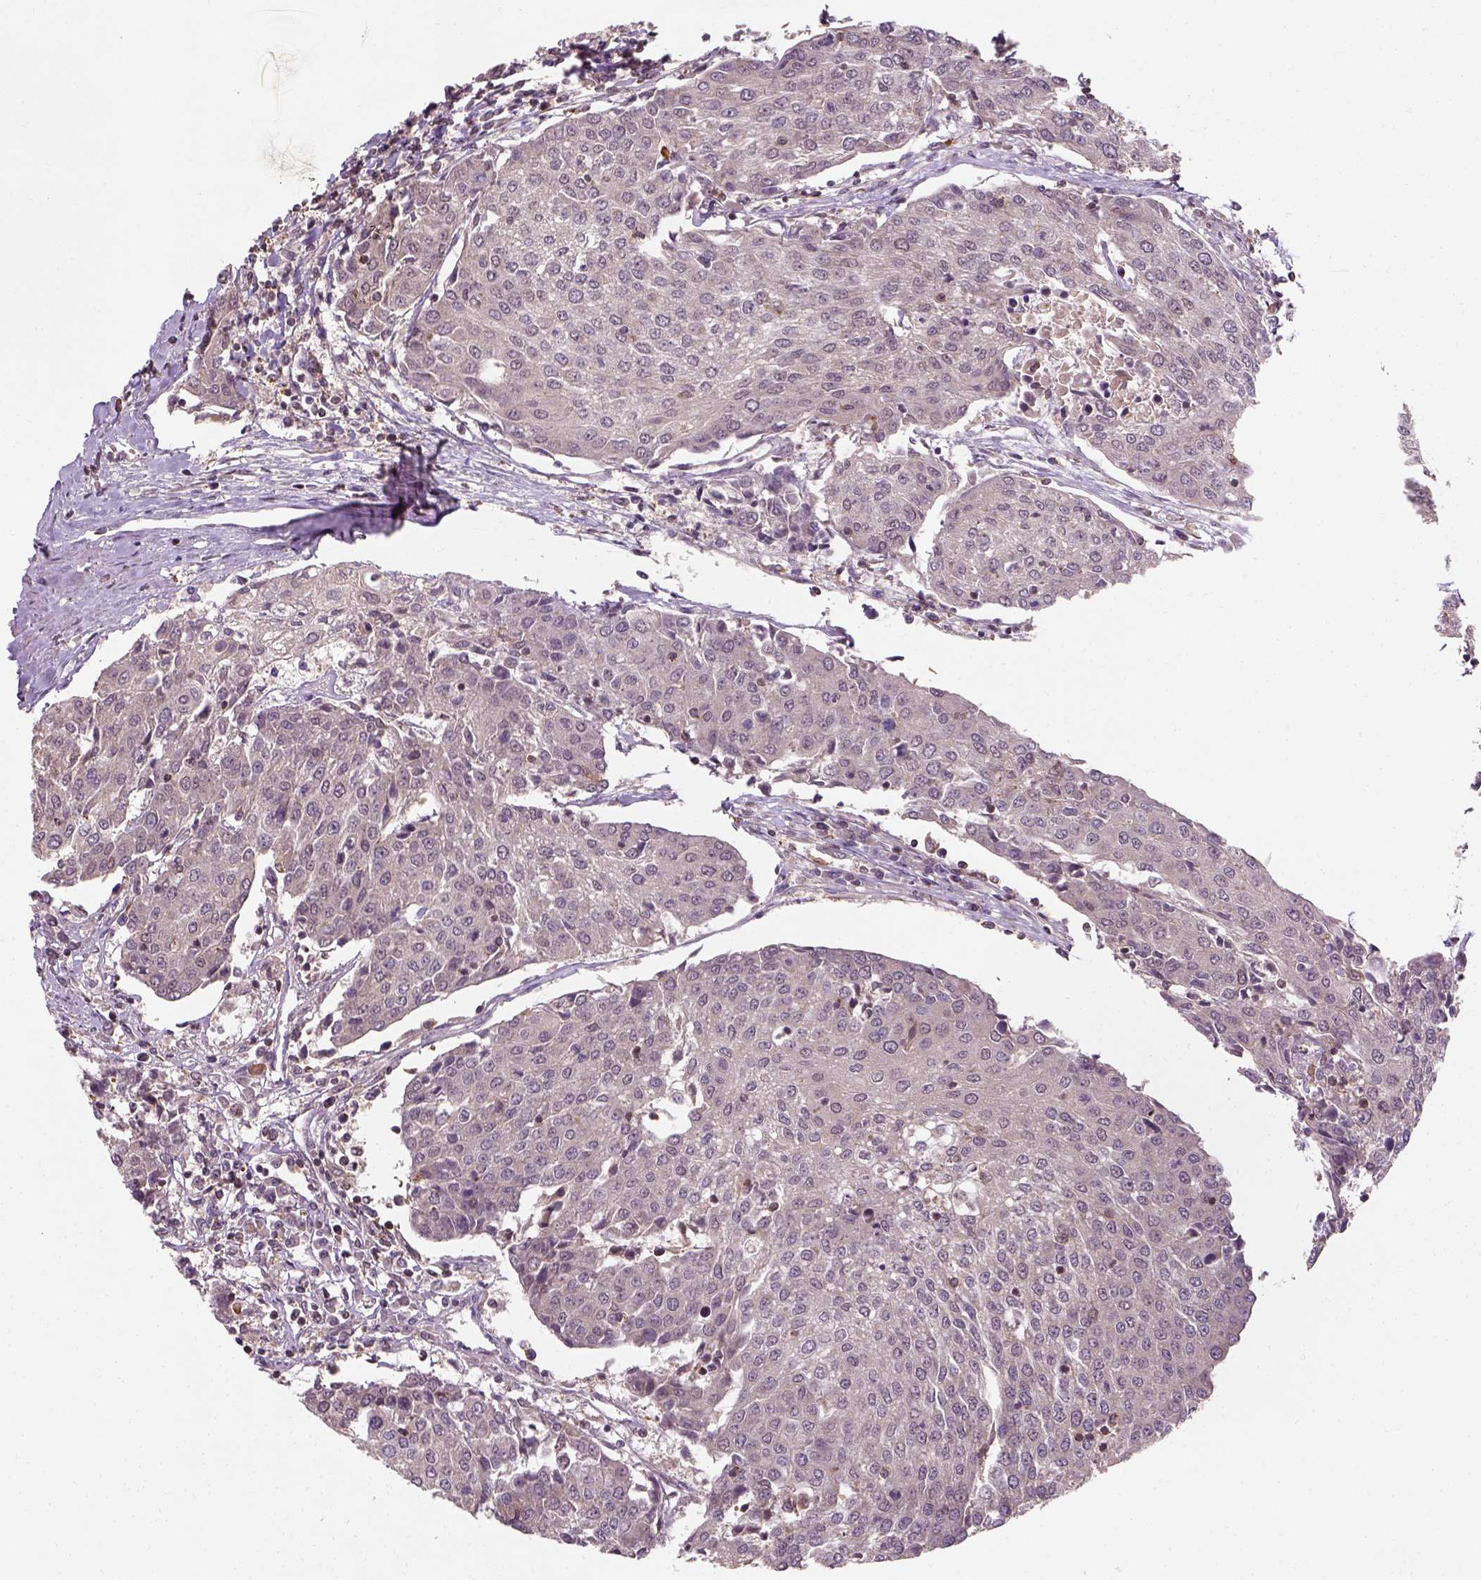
{"staining": {"intensity": "negative", "quantity": "none", "location": "none"}, "tissue": "urothelial cancer", "cell_type": "Tumor cells", "image_type": "cancer", "snomed": [{"axis": "morphology", "description": "Urothelial carcinoma, High grade"}, {"axis": "topography", "description": "Urinary bladder"}], "caption": "Immunohistochemical staining of high-grade urothelial carcinoma demonstrates no significant staining in tumor cells.", "gene": "CAMKK1", "patient": {"sex": "female", "age": 85}}